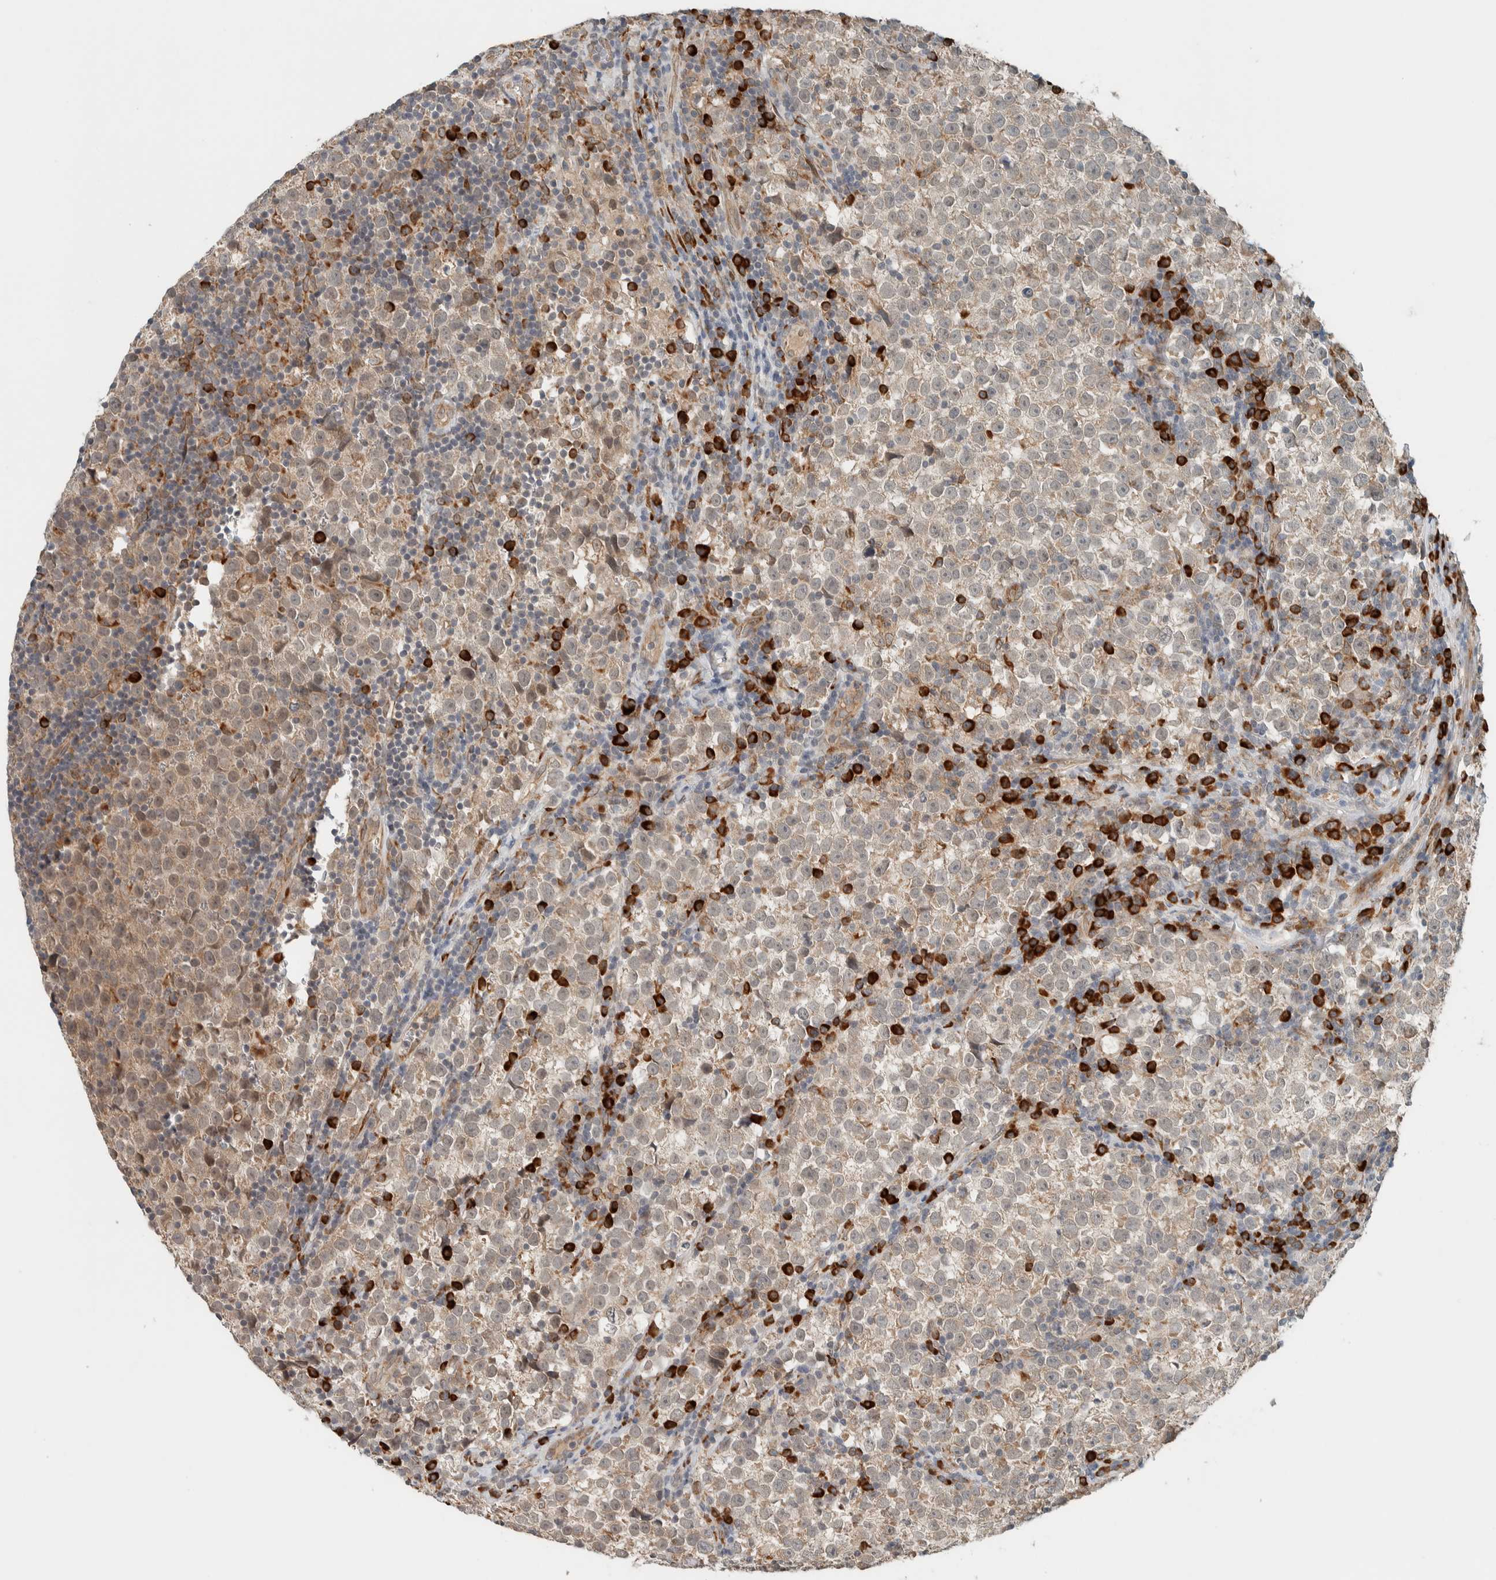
{"staining": {"intensity": "weak", "quantity": "25%-75%", "location": "cytoplasmic/membranous"}, "tissue": "testis cancer", "cell_type": "Tumor cells", "image_type": "cancer", "snomed": [{"axis": "morphology", "description": "Normal tissue, NOS"}, {"axis": "morphology", "description": "Seminoma, NOS"}, {"axis": "topography", "description": "Testis"}], "caption": "Immunohistochemistry (IHC) photomicrograph of neoplastic tissue: testis cancer stained using IHC exhibits low levels of weak protein expression localized specifically in the cytoplasmic/membranous of tumor cells, appearing as a cytoplasmic/membranous brown color.", "gene": "CTBP2", "patient": {"sex": "male", "age": 43}}